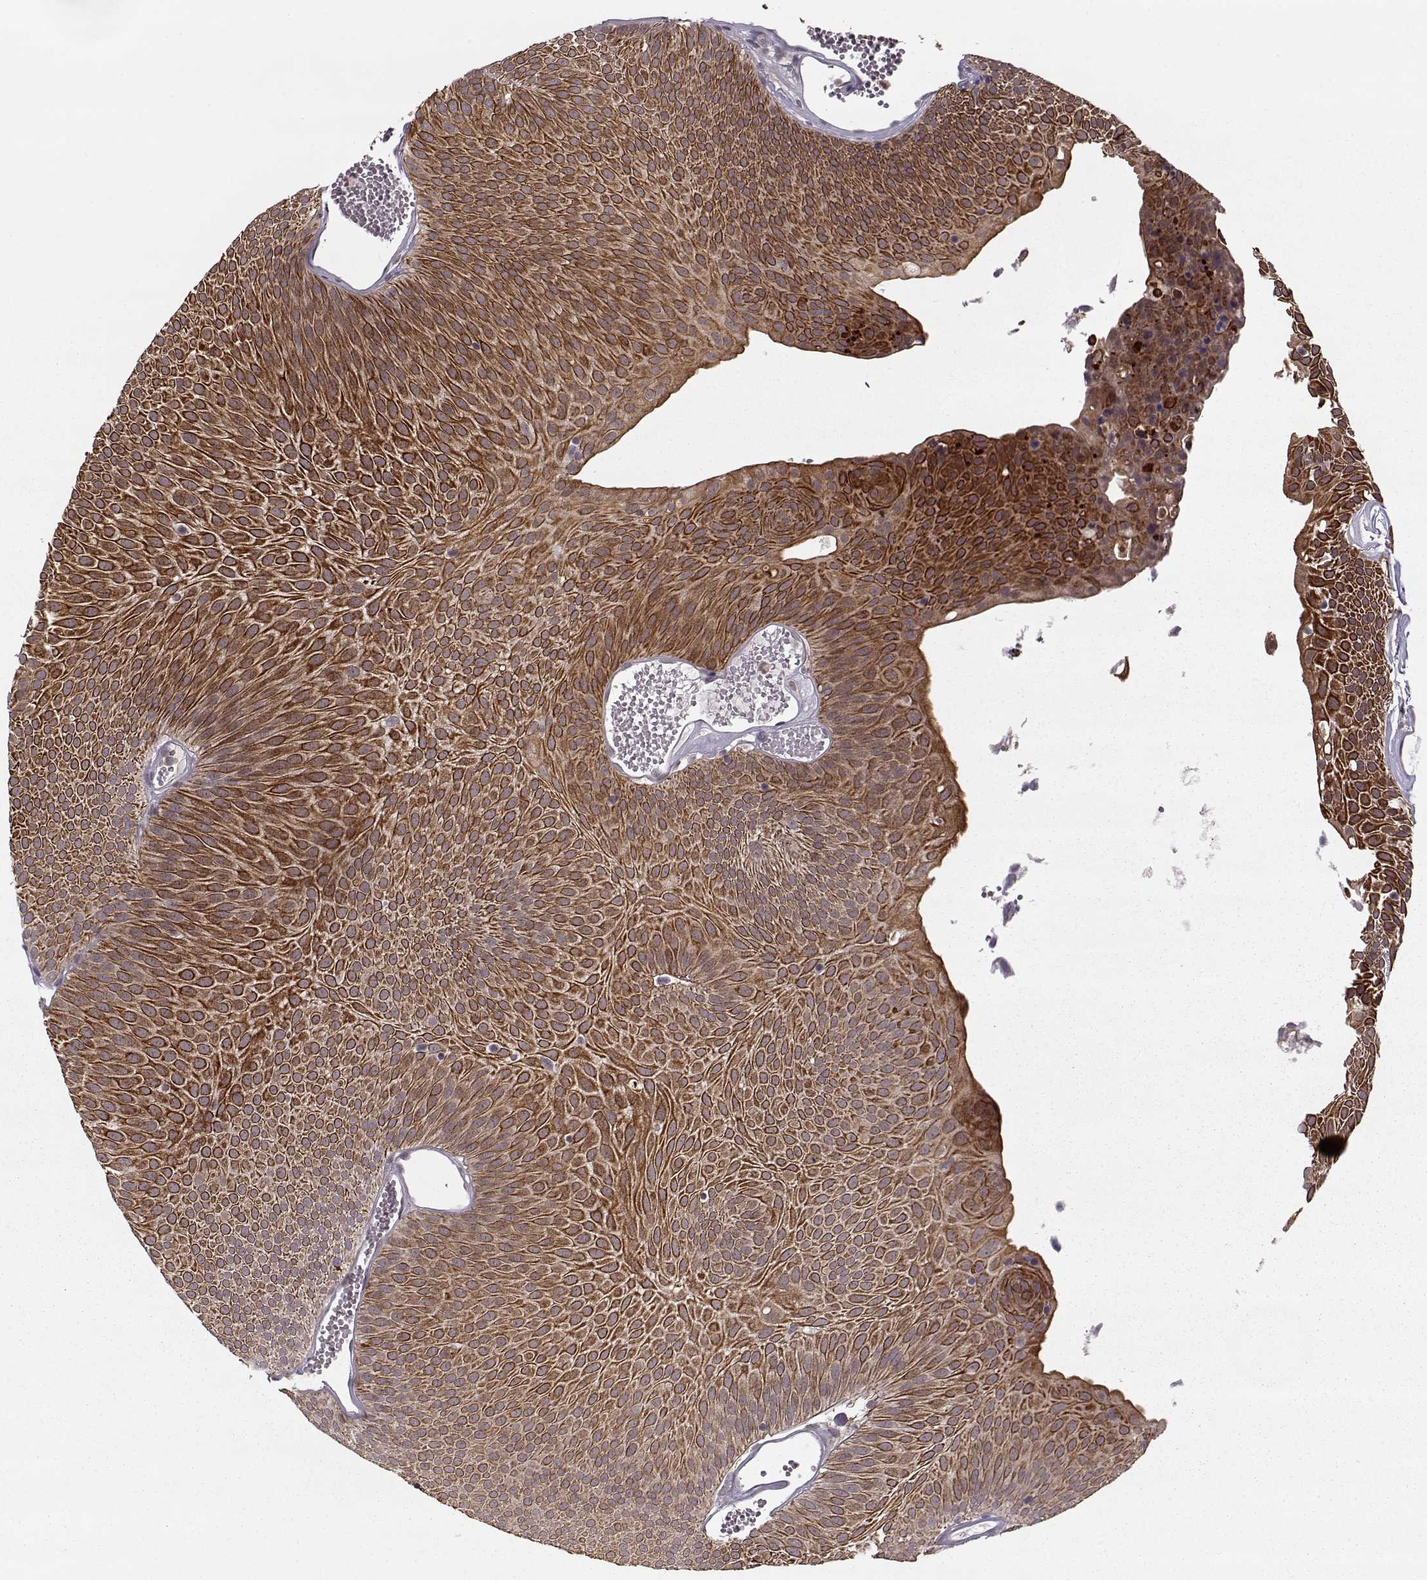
{"staining": {"intensity": "strong", "quantity": ">75%", "location": "cytoplasmic/membranous"}, "tissue": "urothelial cancer", "cell_type": "Tumor cells", "image_type": "cancer", "snomed": [{"axis": "morphology", "description": "Urothelial carcinoma, Low grade"}, {"axis": "topography", "description": "Urinary bladder"}], "caption": "Immunohistochemical staining of human urothelial carcinoma (low-grade) displays high levels of strong cytoplasmic/membranous staining in approximately >75% of tumor cells. (DAB IHC with brightfield microscopy, high magnification).", "gene": "DENND4B", "patient": {"sex": "male", "age": 52}}